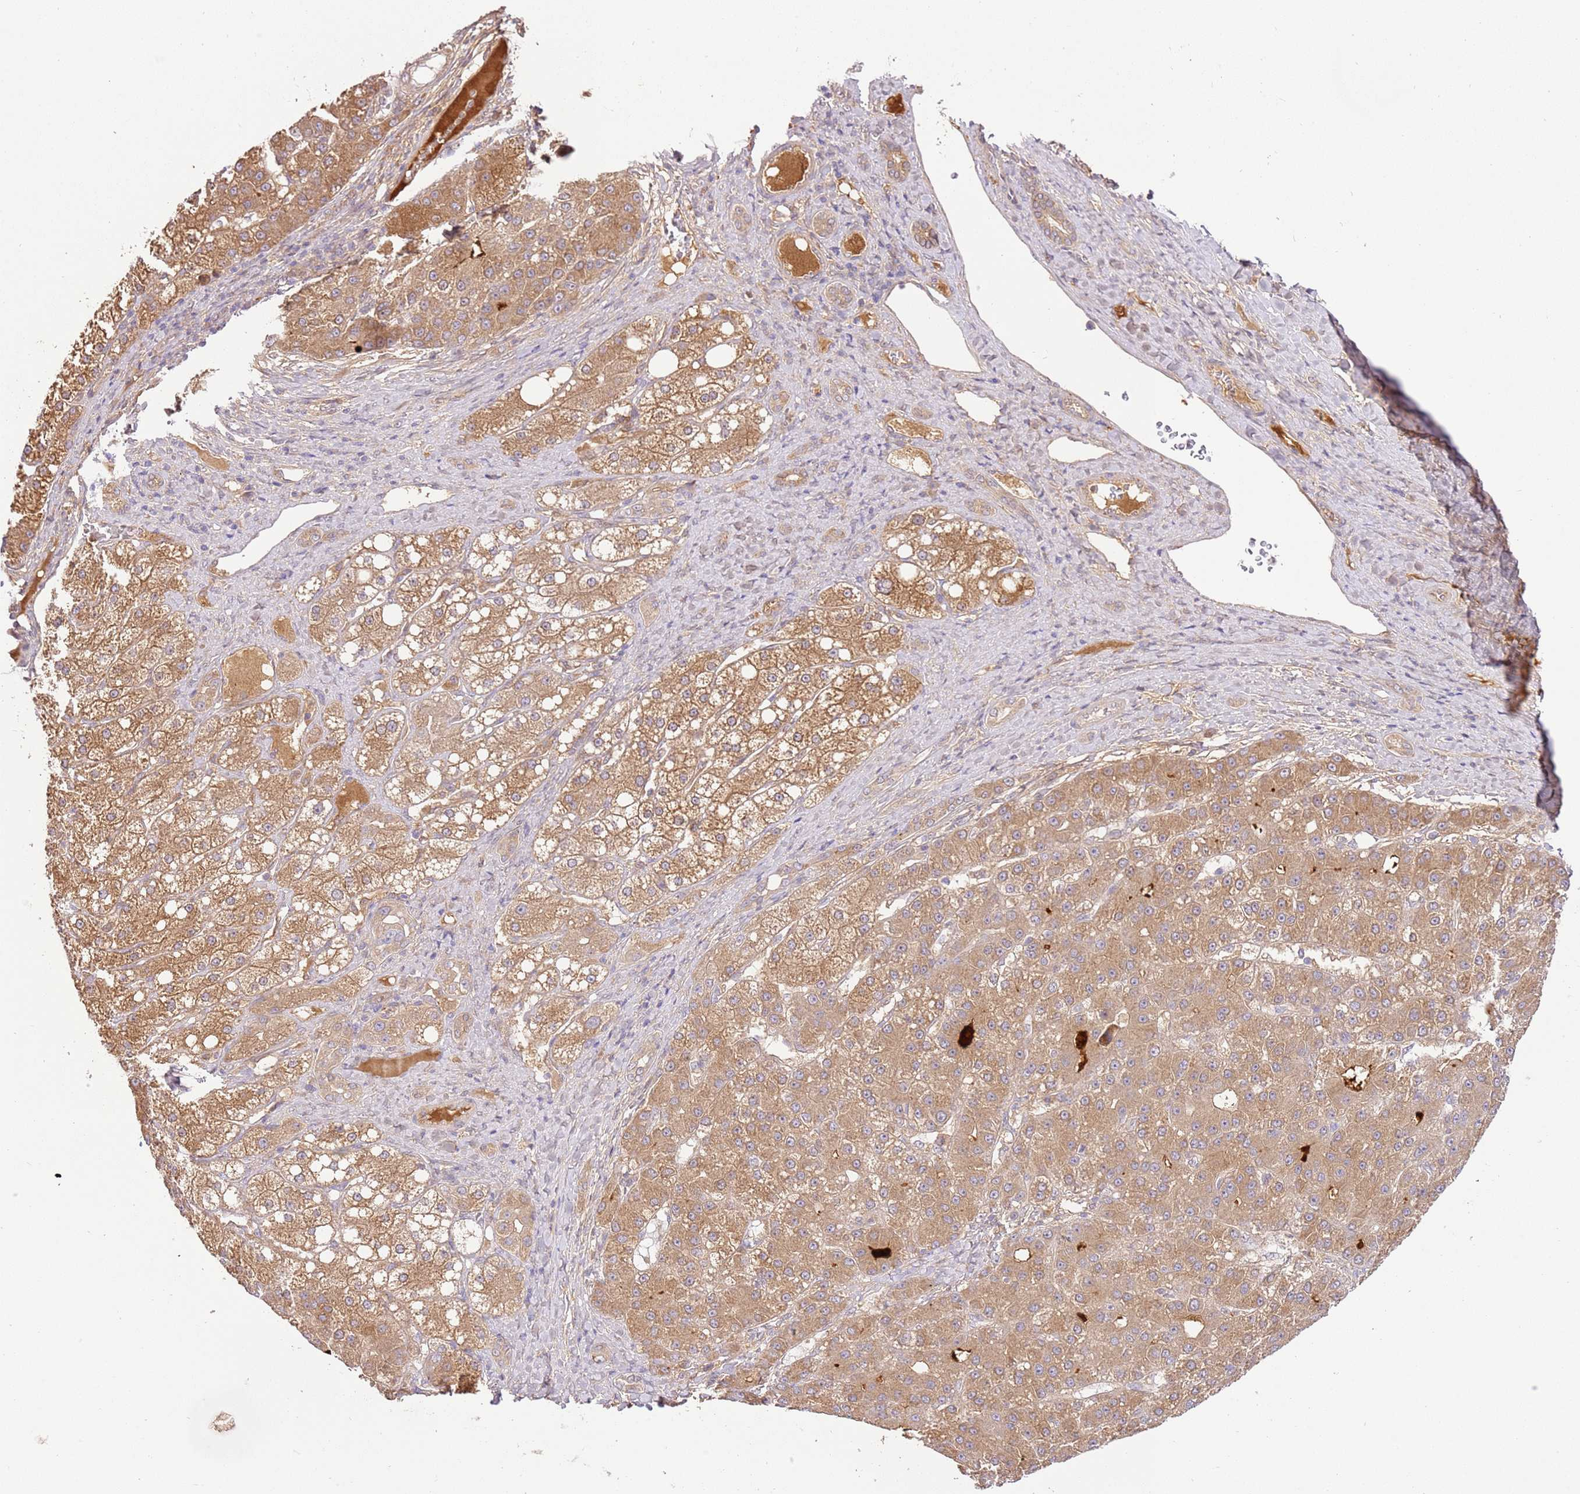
{"staining": {"intensity": "moderate", "quantity": ">75%", "location": "cytoplasmic/membranous"}, "tissue": "liver cancer", "cell_type": "Tumor cells", "image_type": "cancer", "snomed": [{"axis": "morphology", "description": "Carcinoma, Hepatocellular, NOS"}, {"axis": "topography", "description": "Liver"}], "caption": "Protein expression analysis of liver hepatocellular carcinoma exhibits moderate cytoplasmic/membranous staining in about >75% of tumor cells.", "gene": "C8G", "patient": {"sex": "male", "age": 67}}